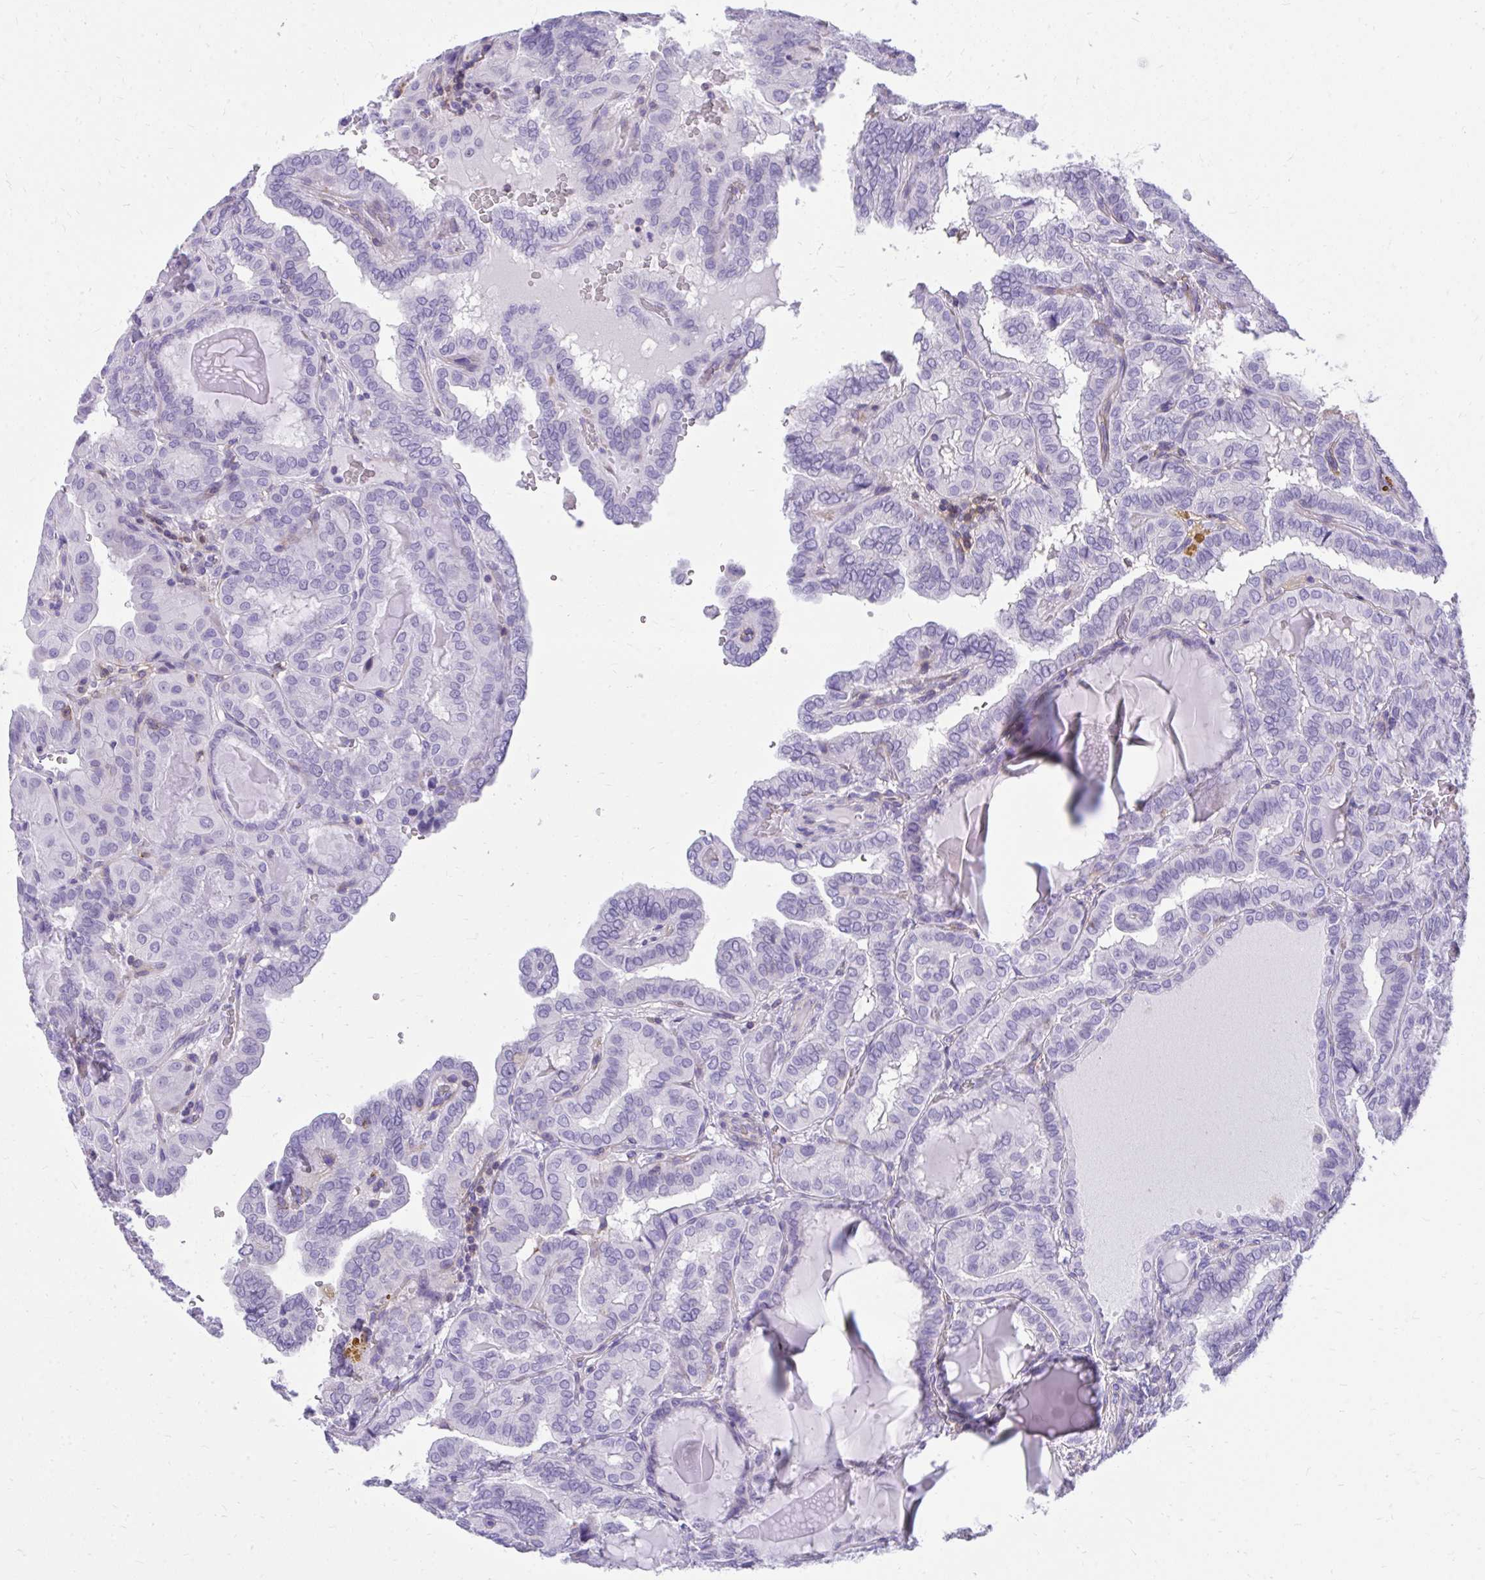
{"staining": {"intensity": "moderate", "quantity": "<25%", "location": "cytoplasmic/membranous"}, "tissue": "thyroid cancer", "cell_type": "Tumor cells", "image_type": "cancer", "snomed": [{"axis": "morphology", "description": "Papillary adenocarcinoma, NOS"}, {"axis": "topography", "description": "Thyroid gland"}], "caption": "Thyroid cancer was stained to show a protein in brown. There is low levels of moderate cytoplasmic/membranous positivity in about <25% of tumor cells.", "gene": "GPRIN3", "patient": {"sex": "female", "age": 46}}